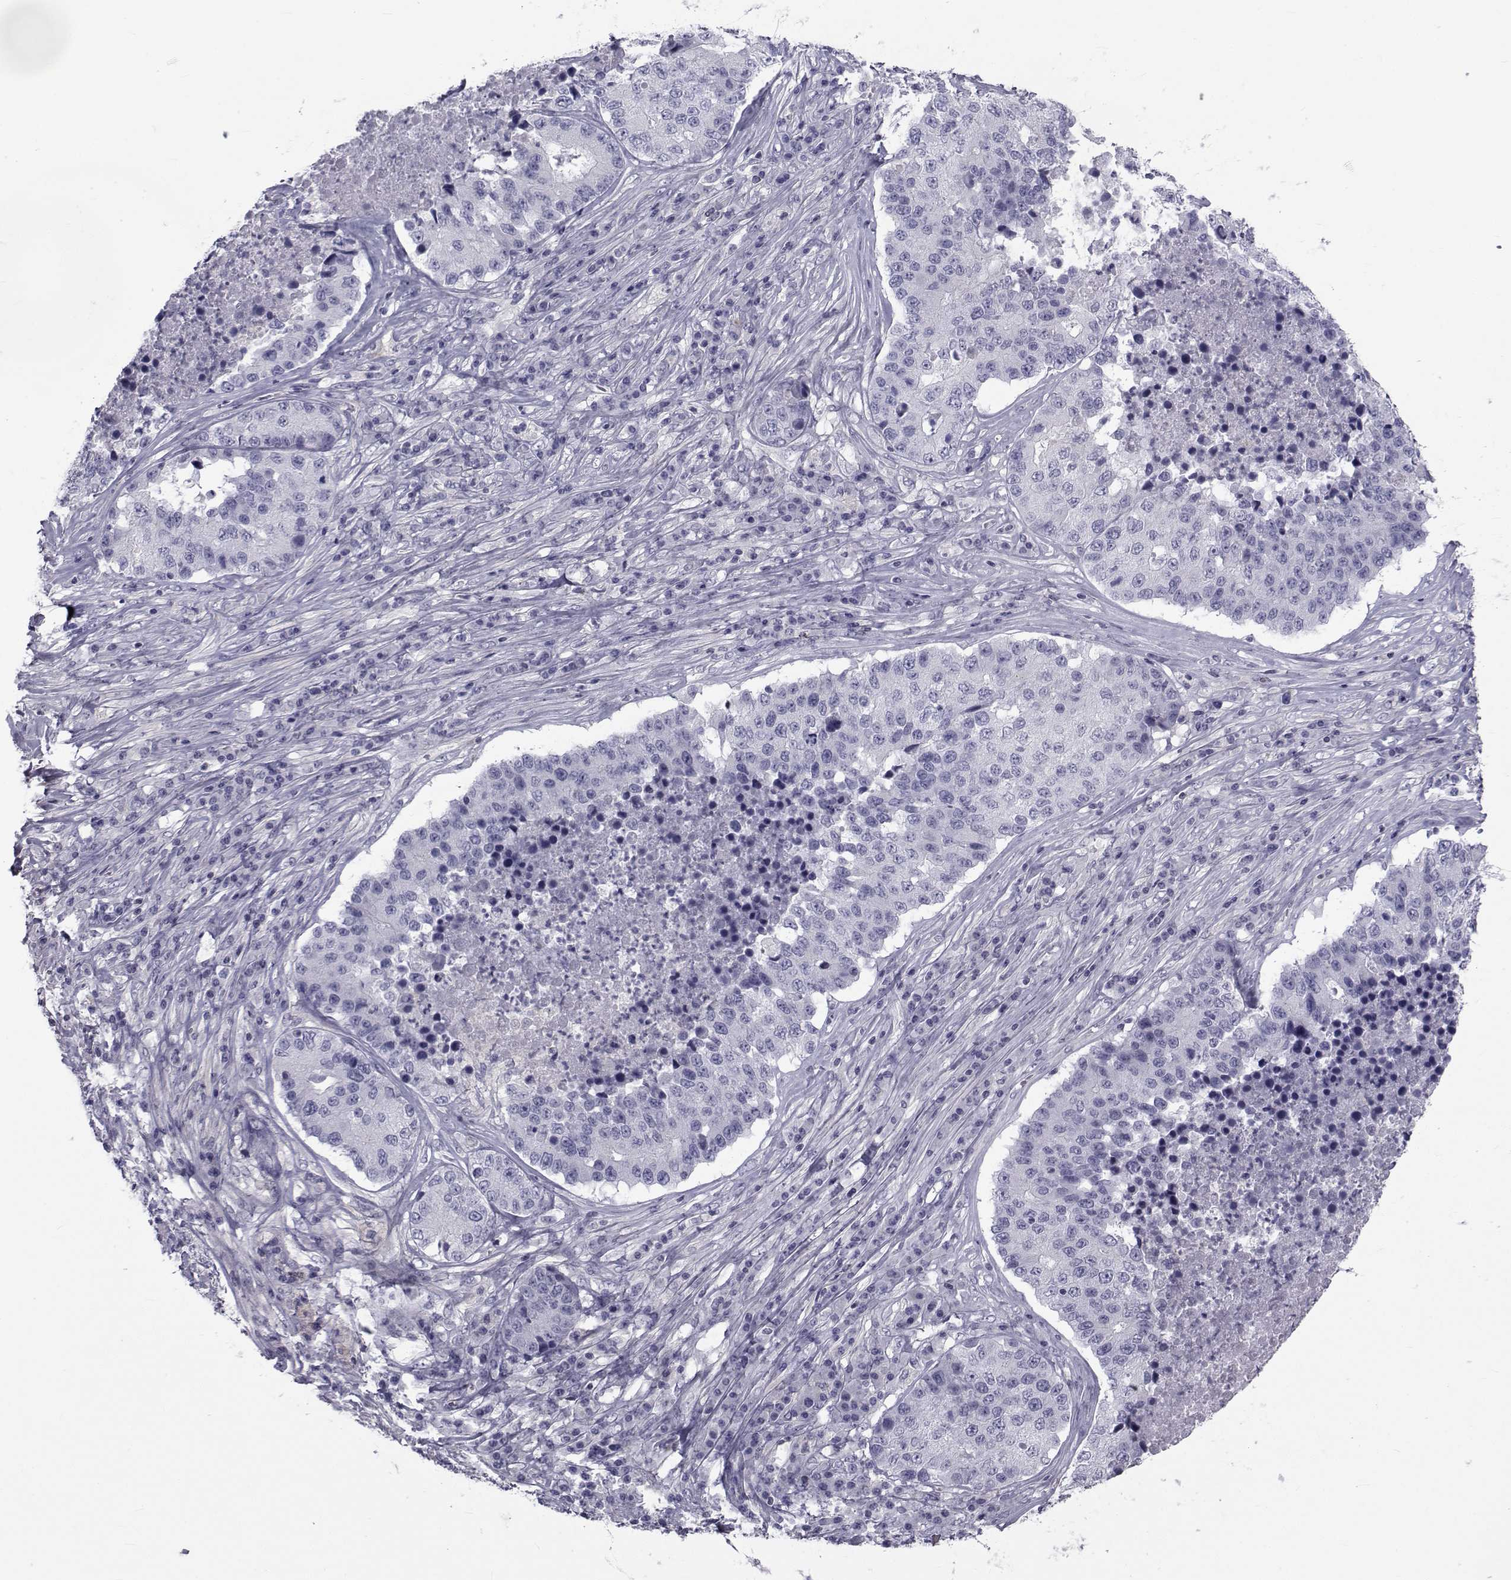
{"staining": {"intensity": "negative", "quantity": "none", "location": "none"}, "tissue": "stomach cancer", "cell_type": "Tumor cells", "image_type": "cancer", "snomed": [{"axis": "morphology", "description": "Adenocarcinoma, NOS"}, {"axis": "topography", "description": "Stomach"}], "caption": "The image exhibits no staining of tumor cells in stomach cancer.", "gene": "FDXR", "patient": {"sex": "male", "age": 71}}